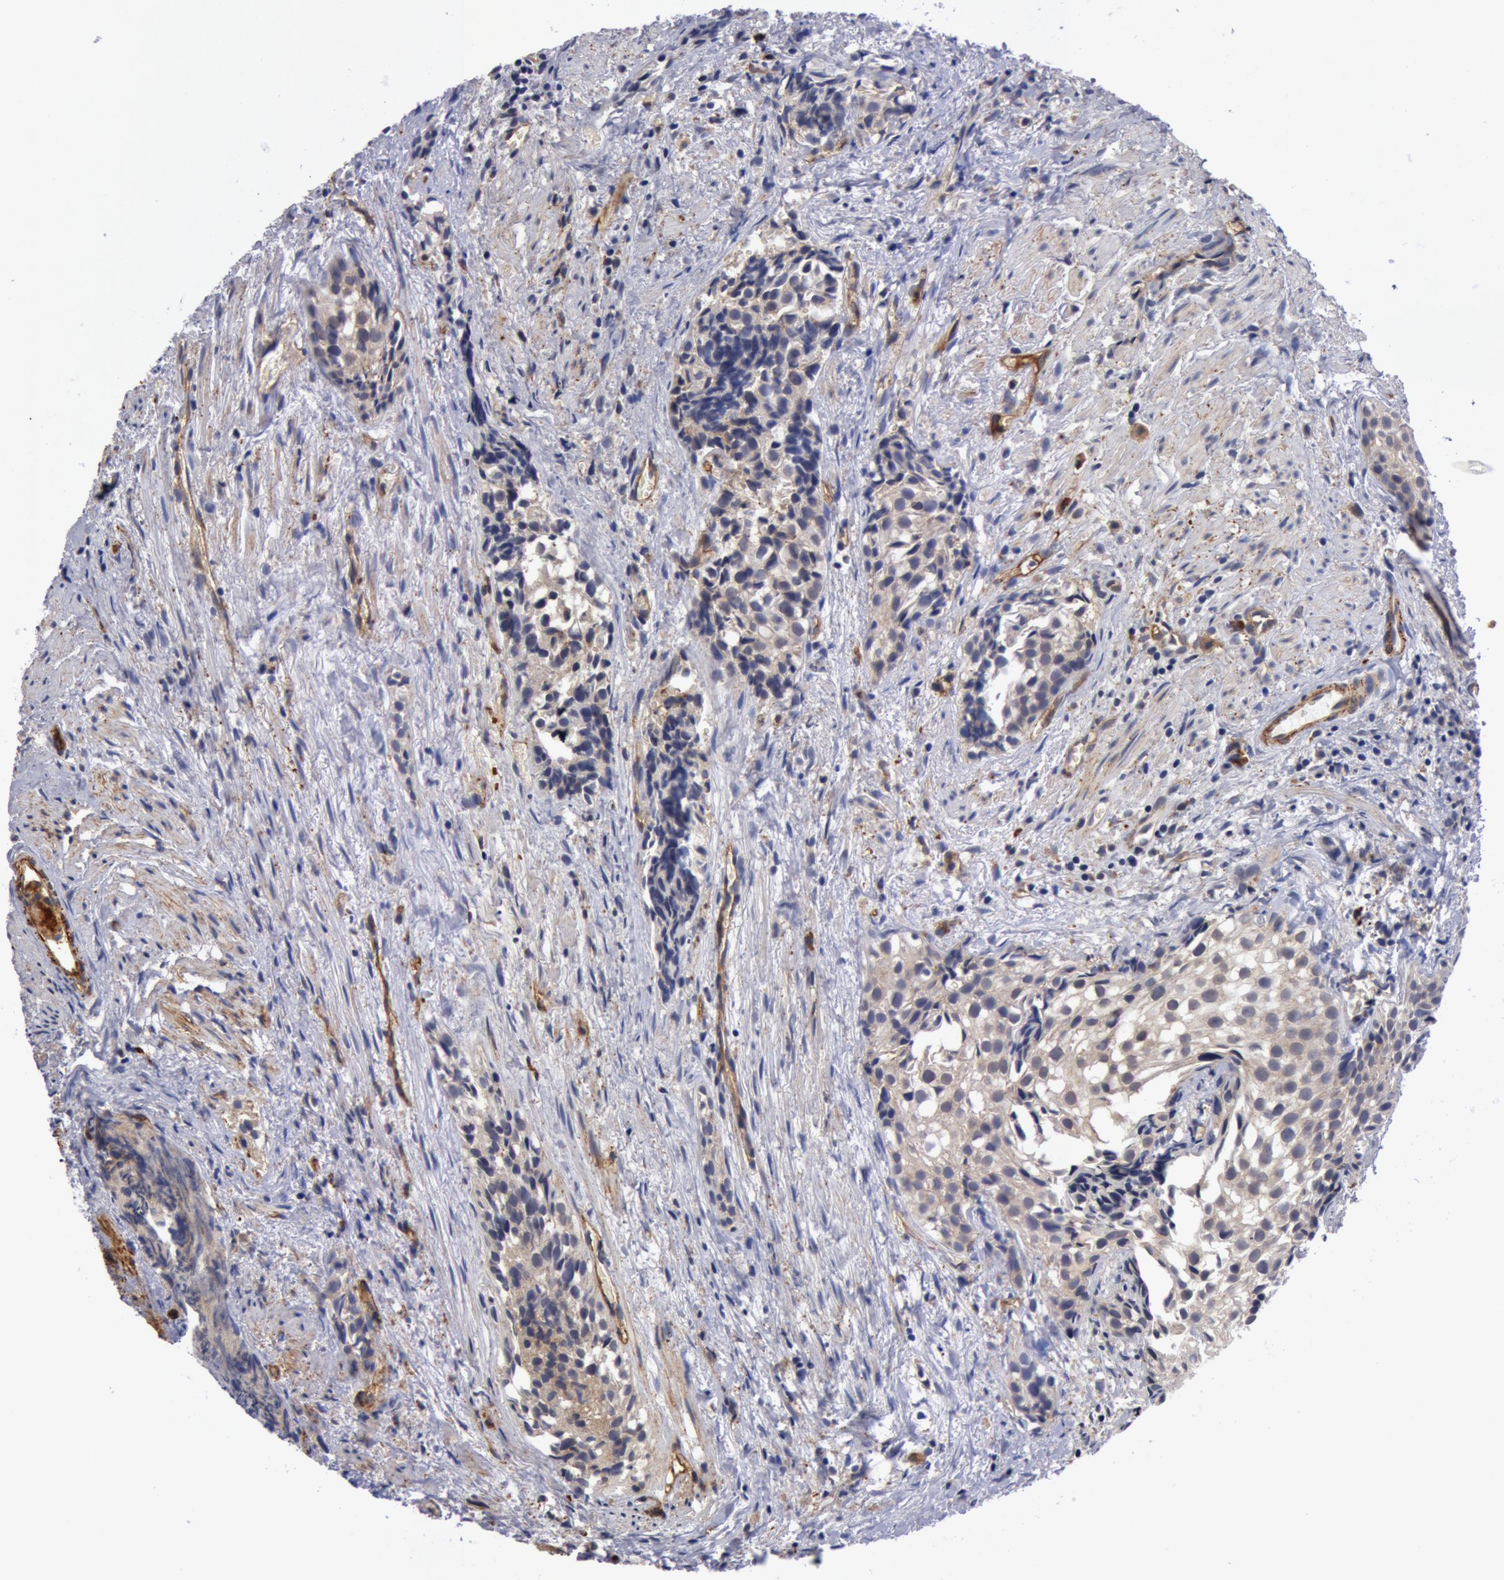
{"staining": {"intensity": "negative", "quantity": "none", "location": "none"}, "tissue": "urothelial cancer", "cell_type": "Tumor cells", "image_type": "cancer", "snomed": [{"axis": "morphology", "description": "Urothelial carcinoma, High grade"}, {"axis": "topography", "description": "Urinary bladder"}], "caption": "An IHC micrograph of urothelial carcinoma (high-grade) is shown. There is no staining in tumor cells of urothelial carcinoma (high-grade).", "gene": "IL23A", "patient": {"sex": "female", "age": 78}}